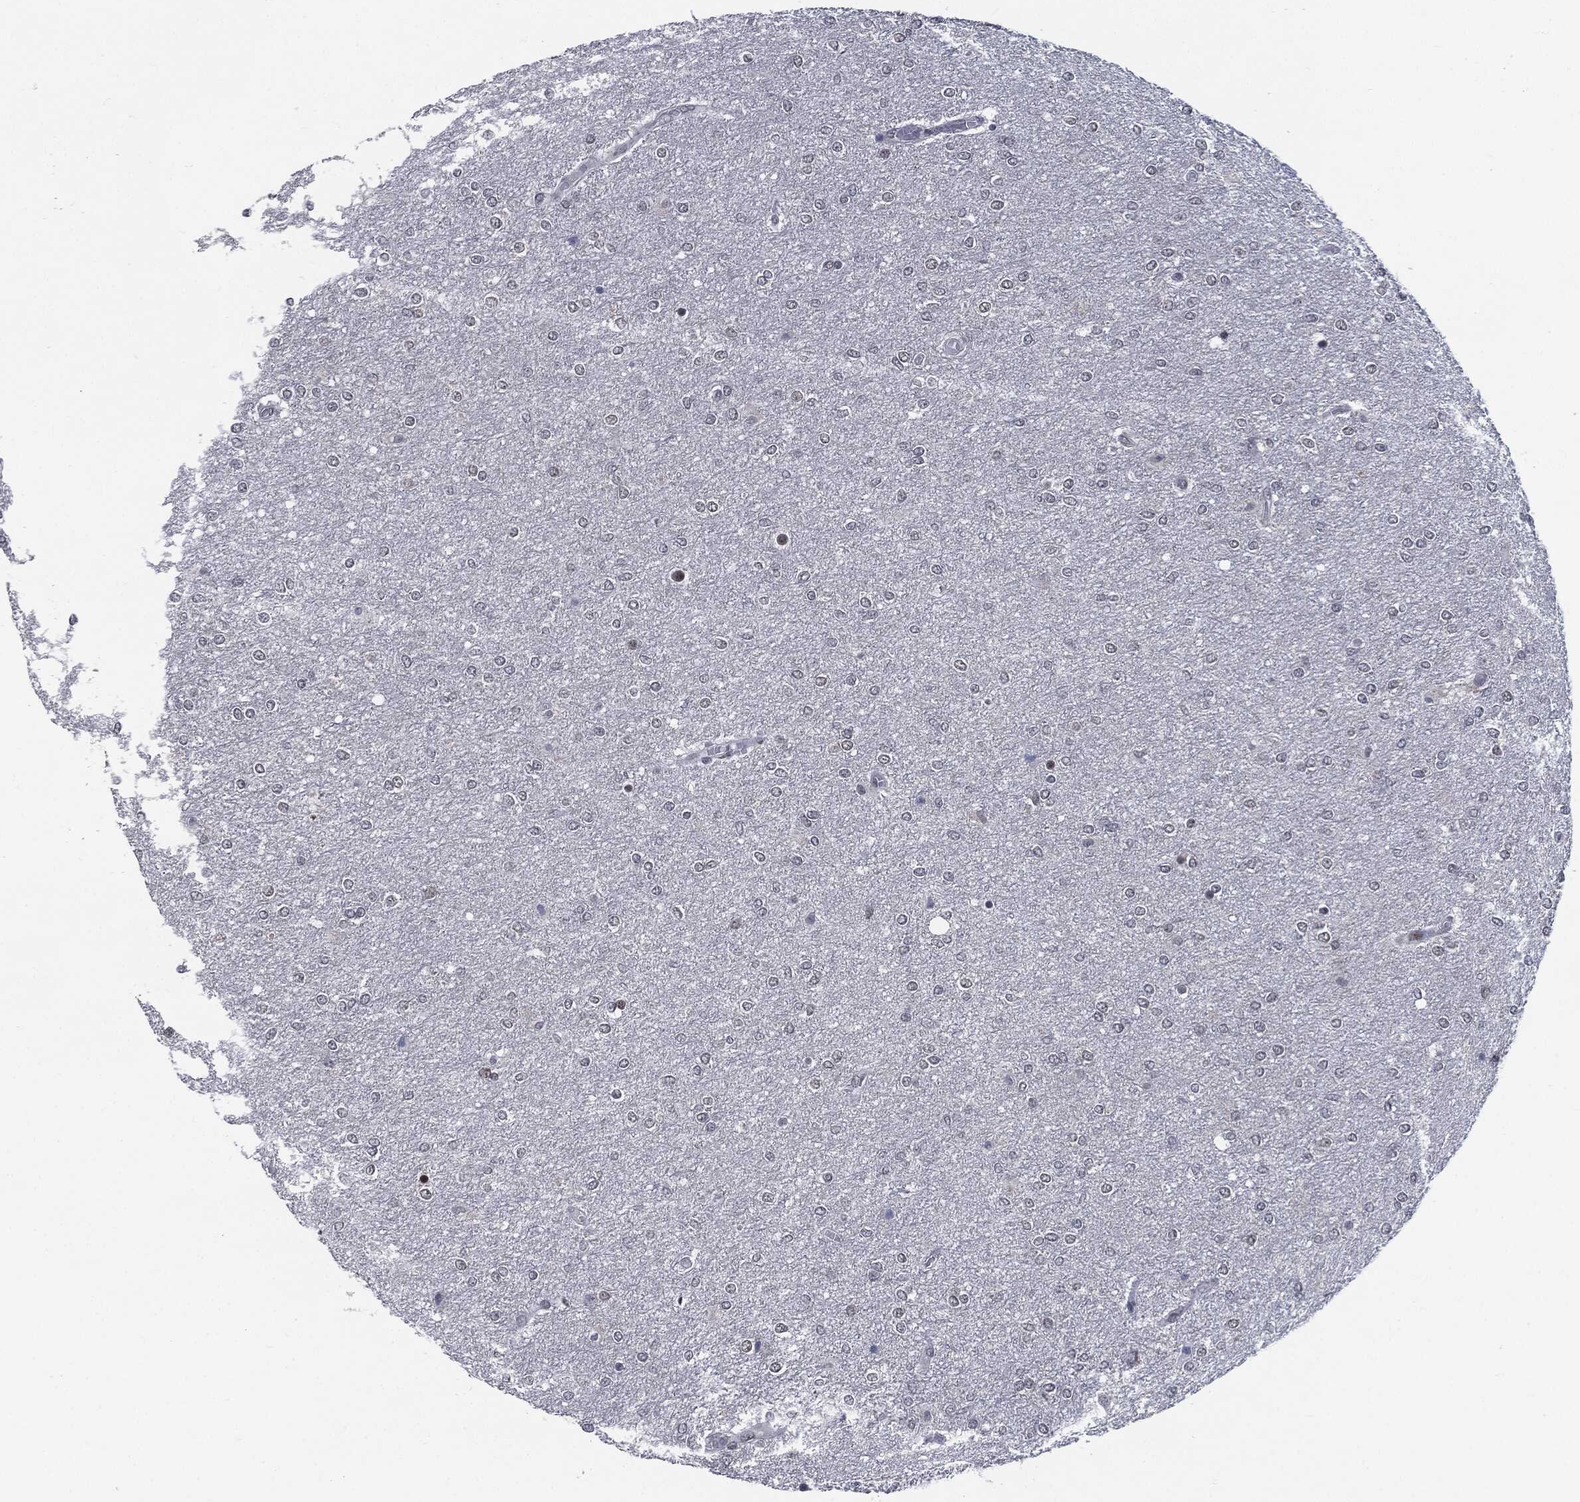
{"staining": {"intensity": "negative", "quantity": "none", "location": "none"}, "tissue": "glioma", "cell_type": "Tumor cells", "image_type": "cancer", "snomed": [{"axis": "morphology", "description": "Glioma, malignant, High grade"}, {"axis": "topography", "description": "Brain"}], "caption": "The histopathology image reveals no significant expression in tumor cells of high-grade glioma (malignant).", "gene": "AKT2", "patient": {"sex": "female", "age": 61}}